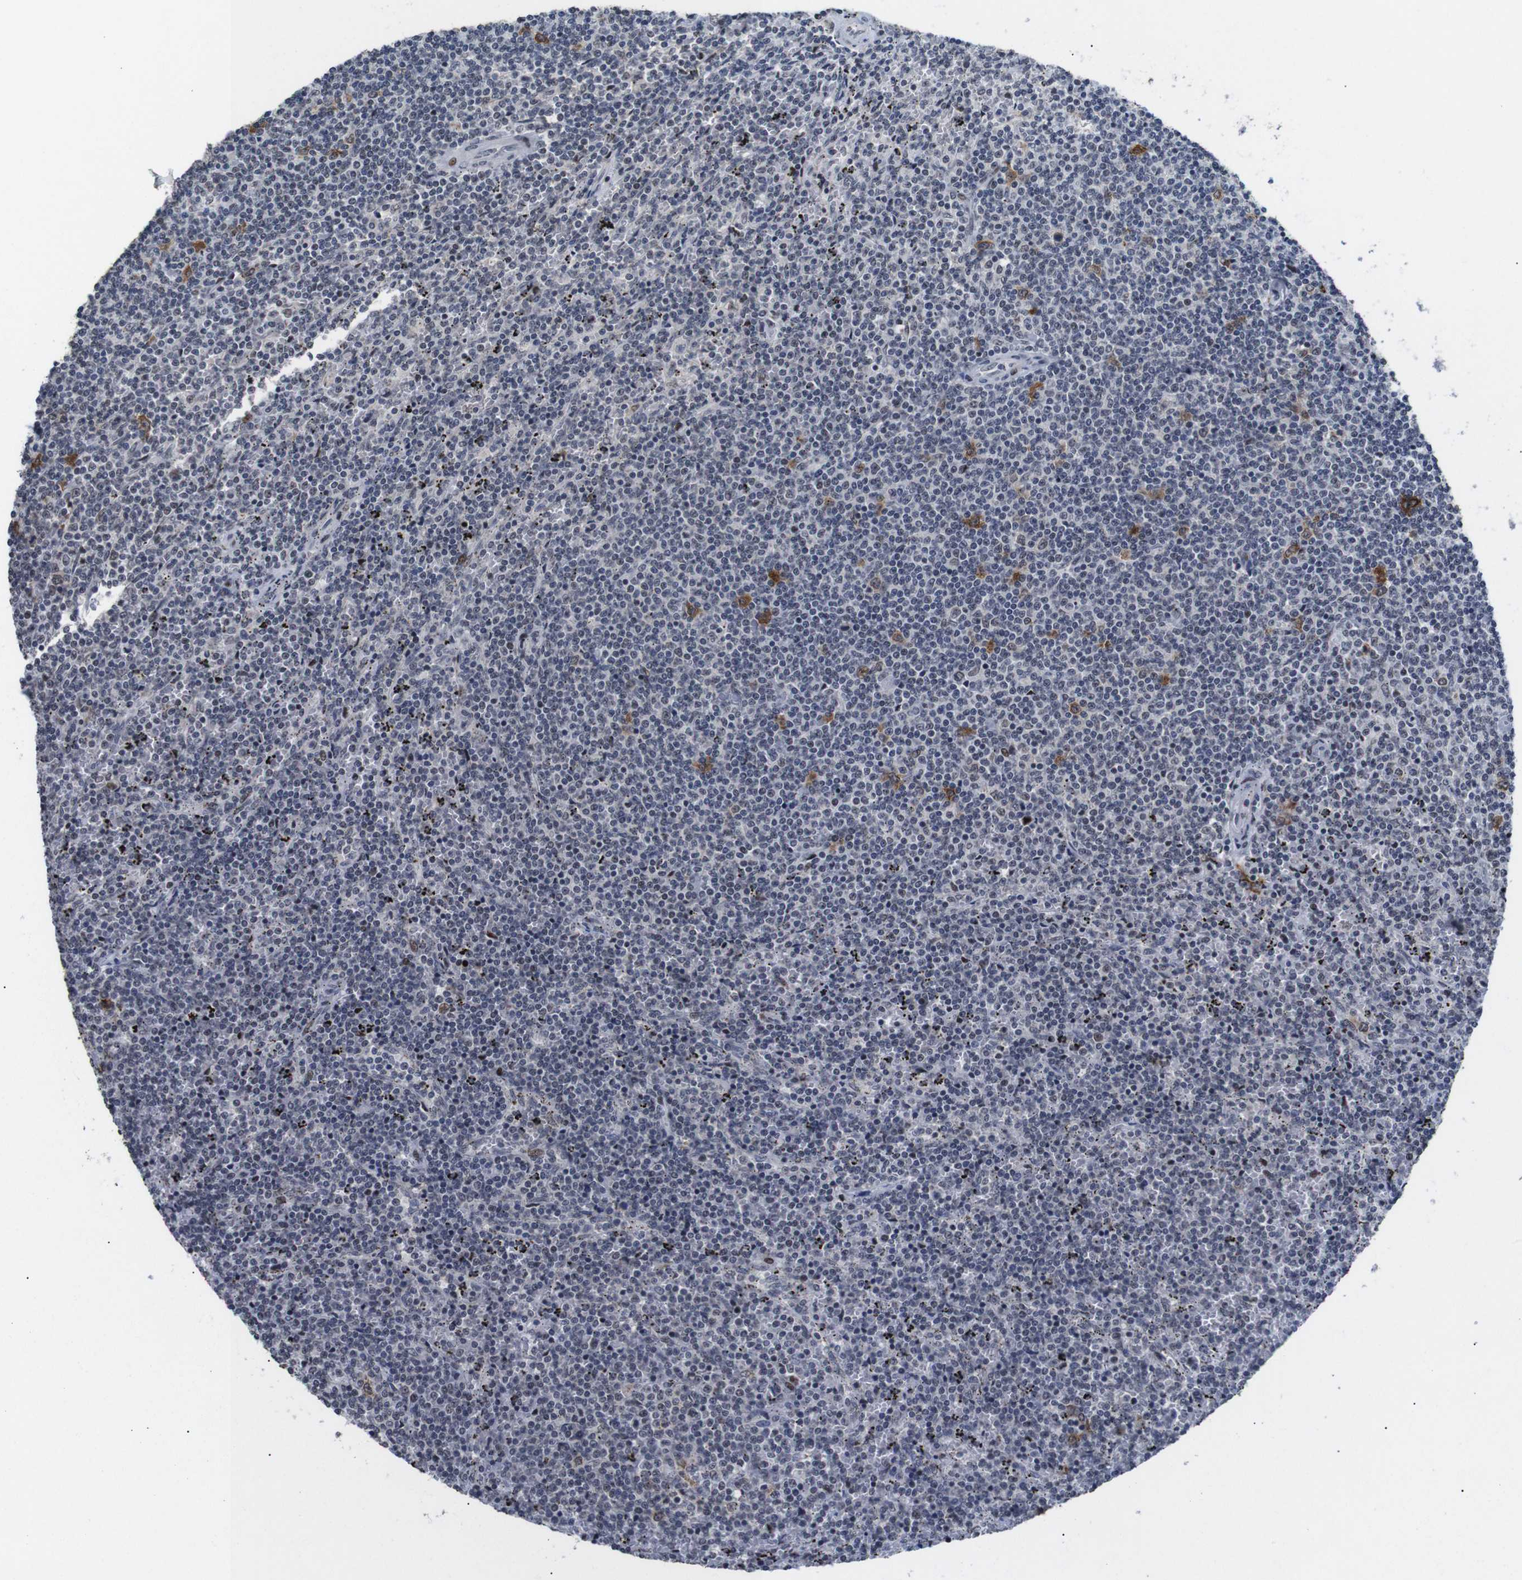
{"staining": {"intensity": "negative", "quantity": "none", "location": "none"}, "tissue": "lymphoma", "cell_type": "Tumor cells", "image_type": "cancer", "snomed": [{"axis": "morphology", "description": "Malignant lymphoma, non-Hodgkin's type, Low grade"}, {"axis": "topography", "description": "Spleen"}], "caption": "Human malignant lymphoma, non-Hodgkin's type (low-grade) stained for a protein using immunohistochemistry (IHC) demonstrates no expression in tumor cells.", "gene": "EIF4G1", "patient": {"sex": "female", "age": 50}}